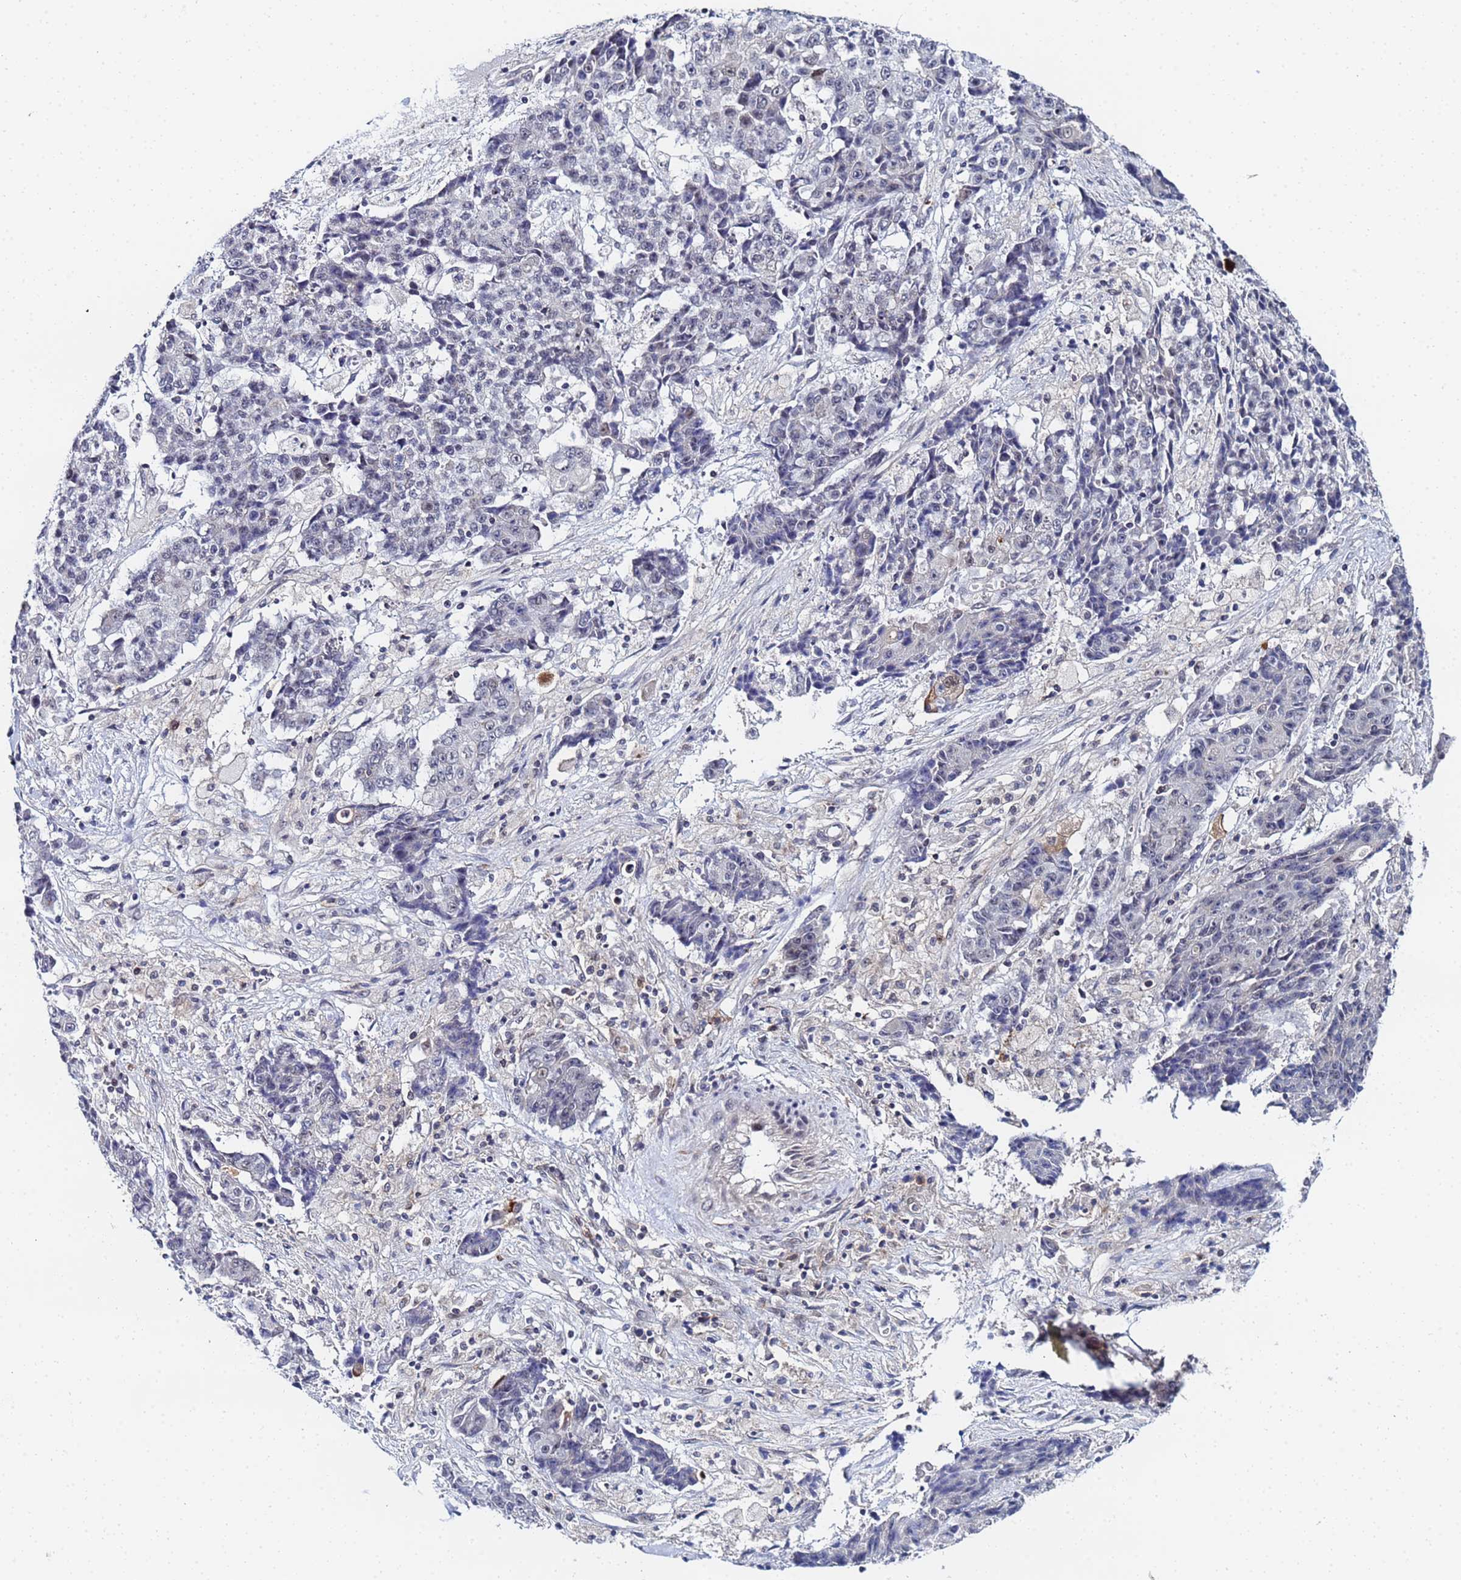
{"staining": {"intensity": "negative", "quantity": "none", "location": "none"}, "tissue": "ovarian cancer", "cell_type": "Tumor cells", "image_type": "cancer", "snomed": [{"axis": "morphology", "description": "Carcinoma, endometroid"}, {"axis": "topography", "description": "Ovary"}], "caption": "DAB (3,3'-diaminobenzidine) immunohistochemical staining of human ovarian cancer shows no significant positivity in tumor cells. (Immunohistochemistry, brightfield microscopy, high magnification).", "gene": "MTCL1", "patient": {"sex": "female", "age": 42}}